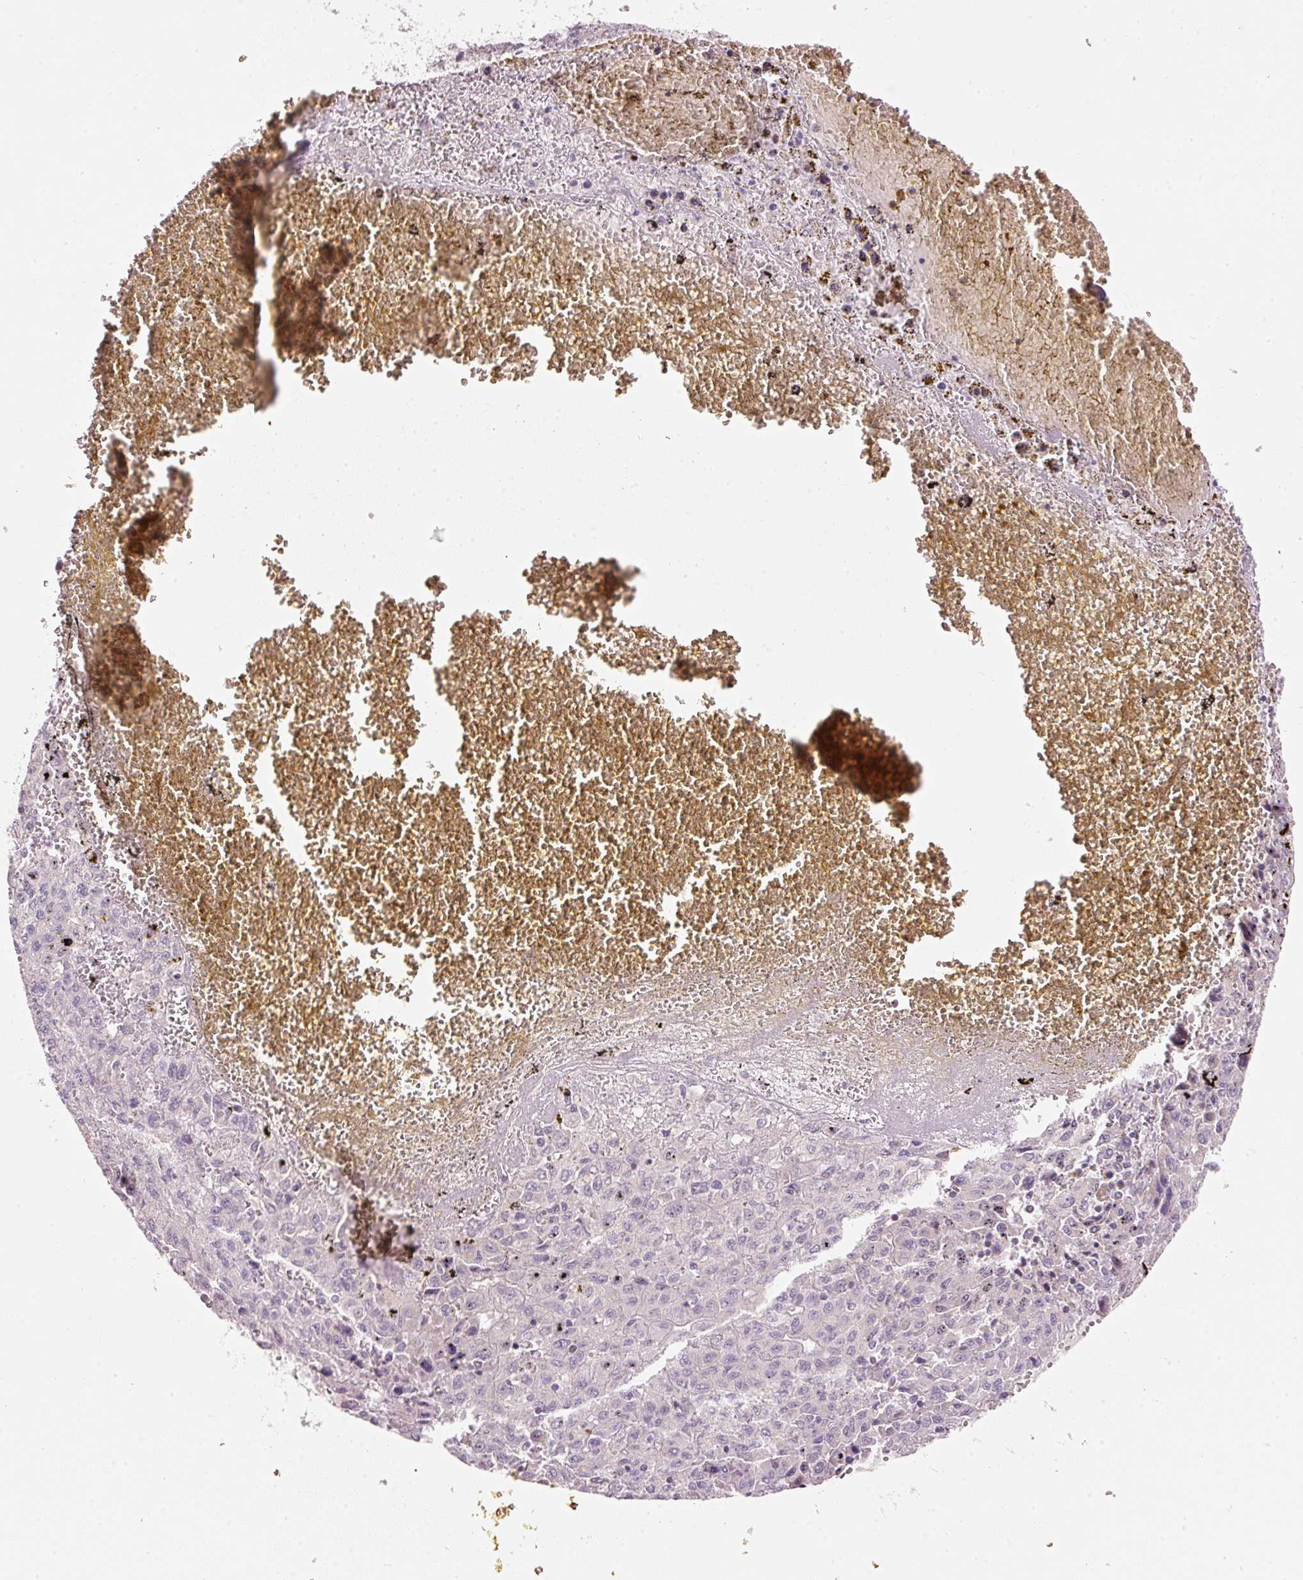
{"staining": {"intensity": "negative", "quantity": "none", "location": "none"}, "tissue": "liver cancer", "cell_type": "Tumor cells", "image_type": "cancer", "snomed": [{"axis": "morphology", "description": "Carcinoma, Hepatocellular, NOS"}, {"axis": "topography", "description": "Liver"}], "caption": "The image displays no staining of tumor cells in liver hepatocellular carcinoma. (DAB immunohistochemistry (IHC) with hematoxylin counter stain).", "gene": "FAM78B", "patient": {"sex": "female", "age": 53}}